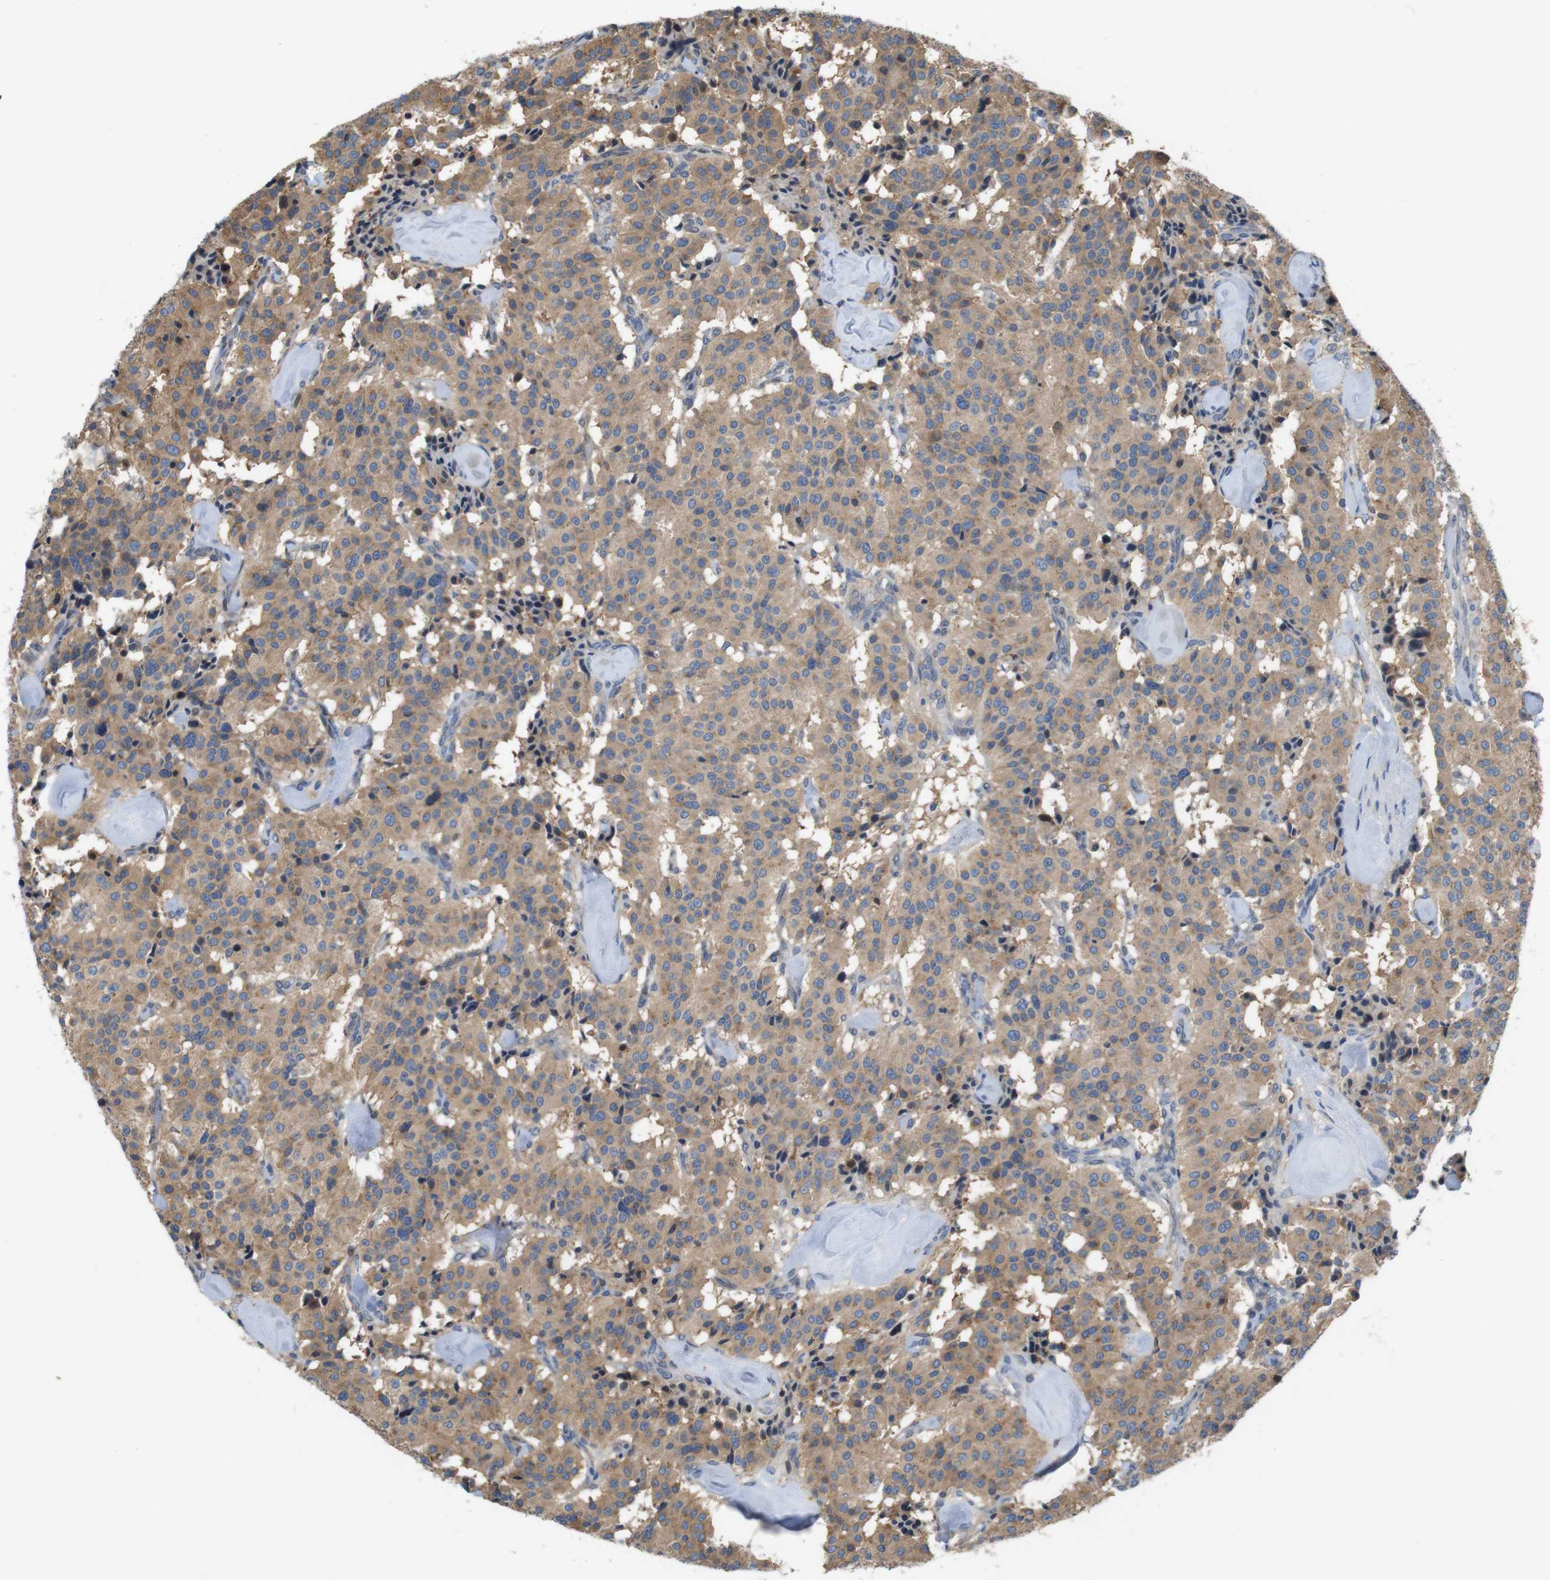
{"staining": {"intensity": "moderate", "quantity": ">75%", "location": "cytoplasmic/membranous"}, "tissue": "carcinoid", "cell_type": "Tumor cells", "image_type": "cancer", "snomed": [{"axis": "morphology", "description": "Carcinoid, malignant, NOS"}, {"axis": "topography", "description": "Lung"}], "caption": "Immunohistochemistry (IHC) photomicrograph of human malignant carcinoid stained for a protein (brown), which shows medium levels of moderate cytoplasmic/membranous positivity in about >75% of tumor cells.", "gene": "PCDH10", "patient": {"sex": "male", "age": 30}}